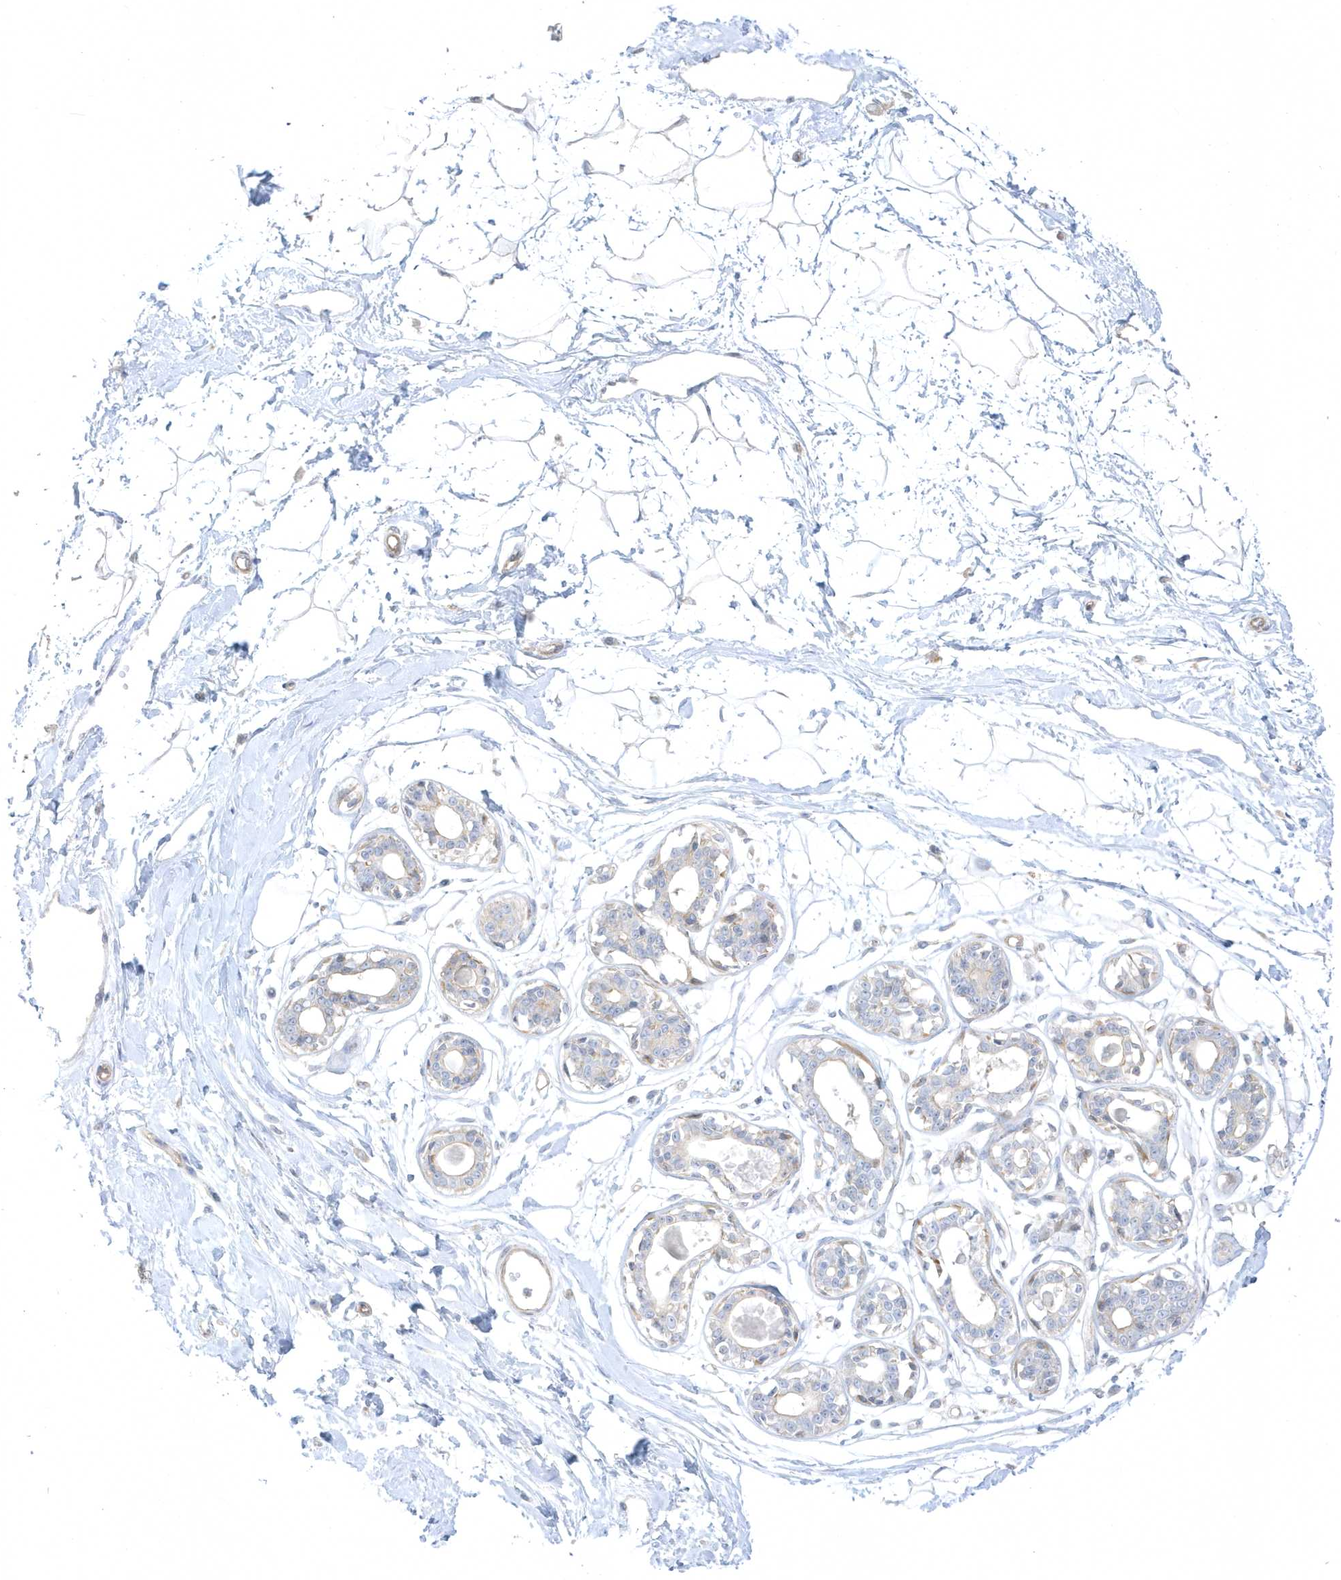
{"staining": {"intensity": "negative", "quantity": "none", "location": "none"}, "tissue": "breast", "cell_type": "Adipocytes", "image_type": "normal", "snomed": [{"axis": "morphology", "description": "Normal tissue, NOS"}, {"axis": "topography", "description": "Breast"}], "caption": "IHC photomicrograph of benign breast stained for a protein (brown), which shows no staining in adipocytes.", "gene": "ARHGEF9", "patient": {"sex": "female", "age": 45}}